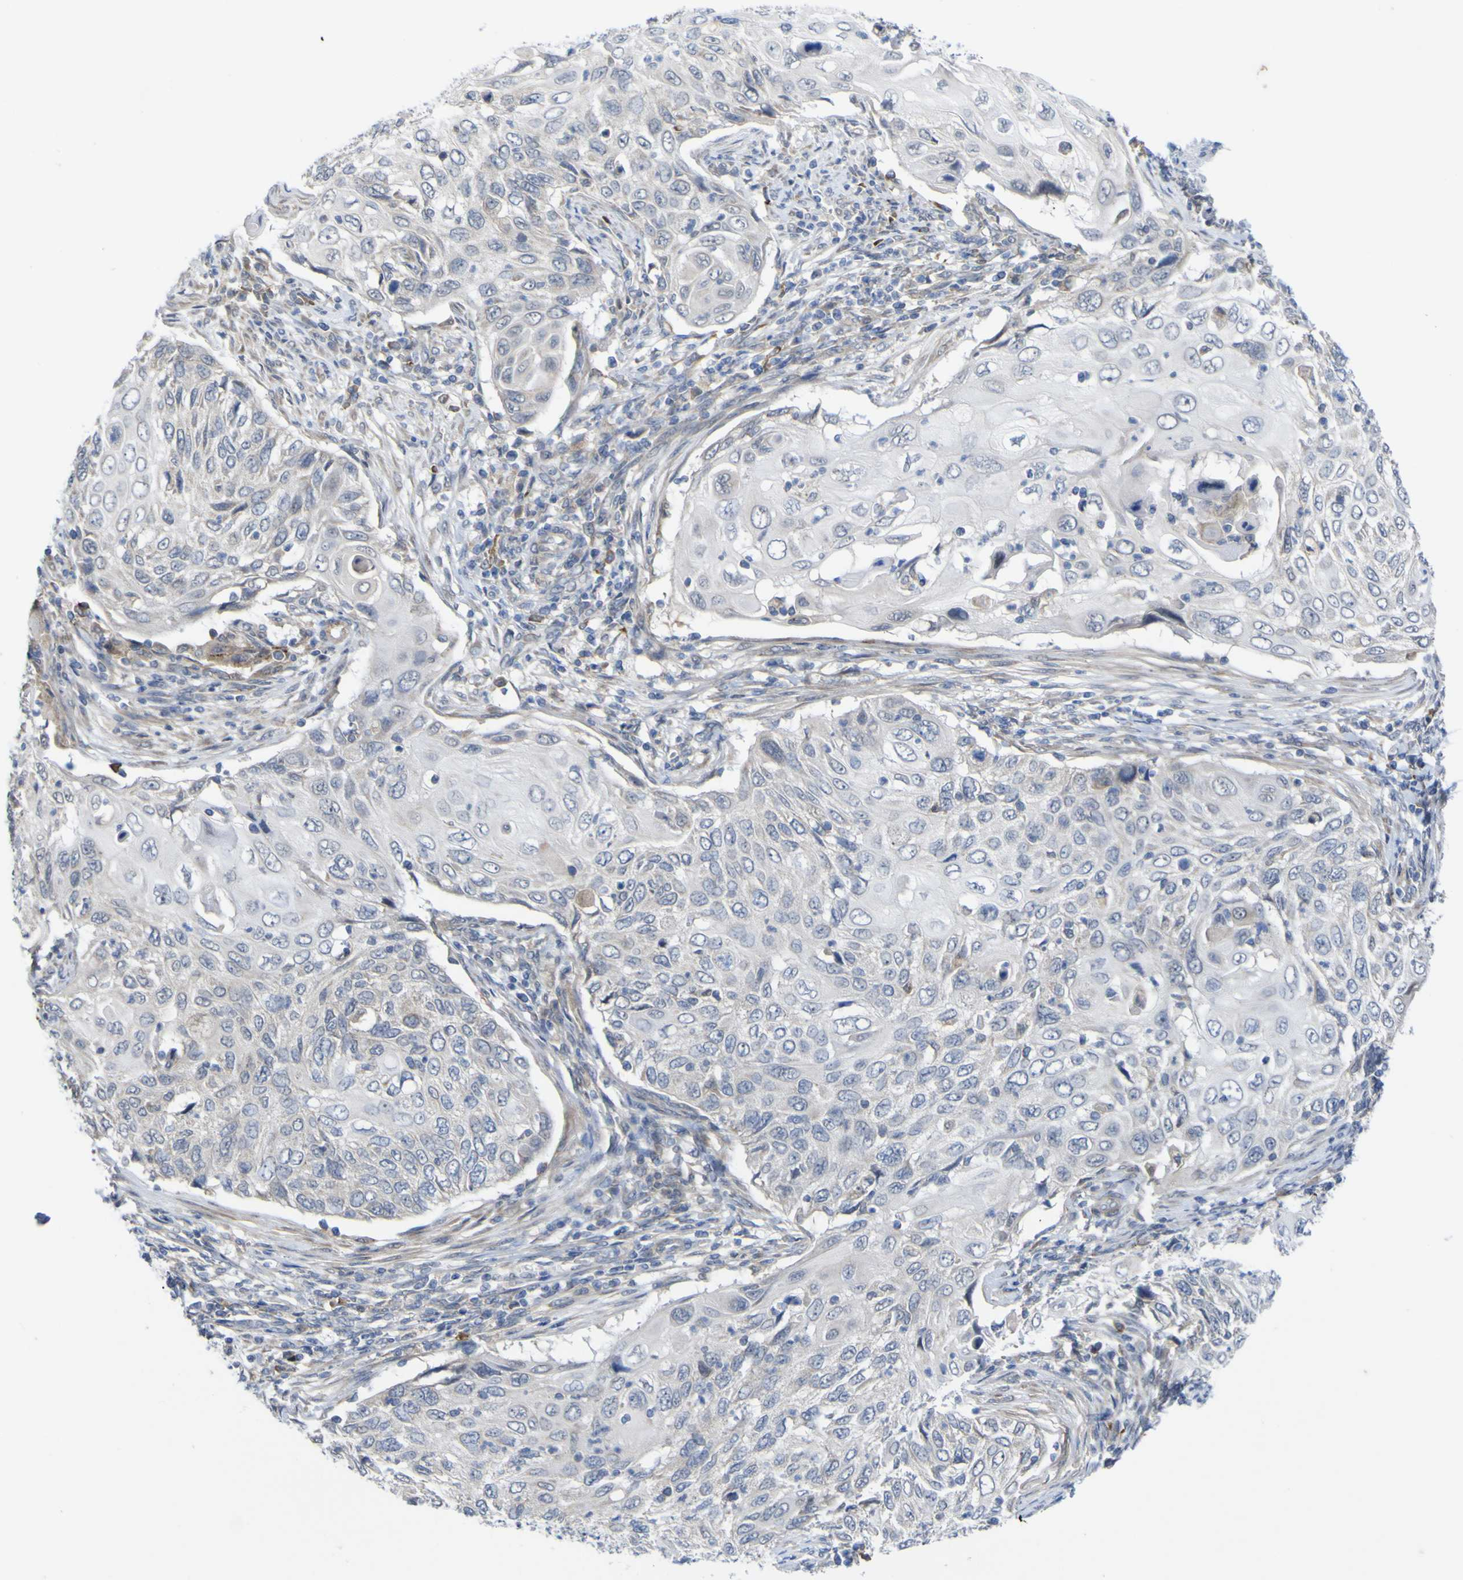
{"staining": {"intensity": "negative", "quantity": "none", "location": "none"}, "tissue": "cervical cancer", "cell_type": "Tumor cells", "image_type": "cancer", "snomed": [{"axis": "morphology", "description": "Squamous cell carcinoma, NOS"}, {"axis": "topography", "description": "Cervix"}], "caption": "Immunohistochemistry image of neoplastic tissue: human cervical squamous cell carcinoma stained with DAB (3,3'-diaminobenzidine) displays no significant protein positivity in tumor cells.", "gene": "TNFRSF11A", "patient": {"sex": "female", "age": 70}}